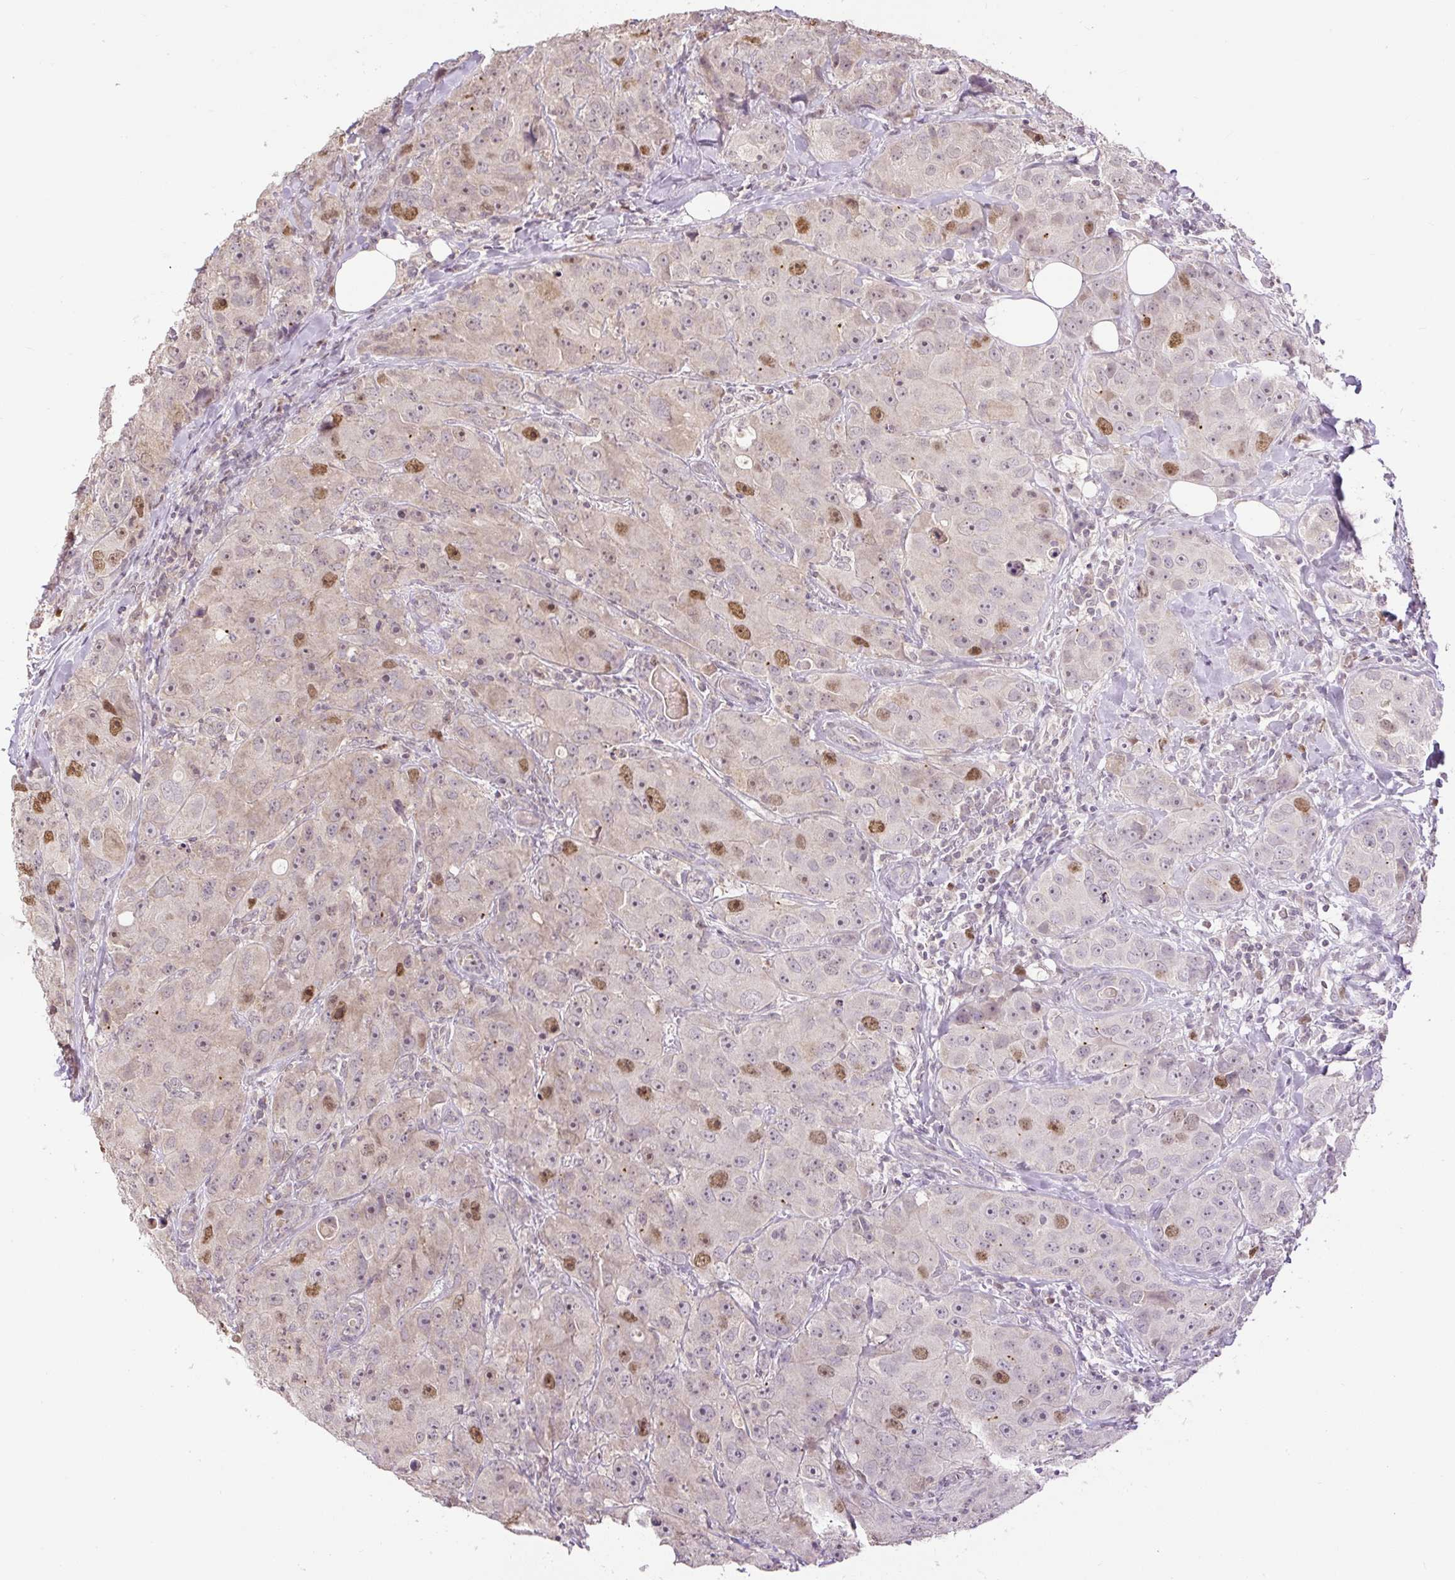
{"staining": {"intensity": "moderate", "quantity": "<25%", "location": "nuclear"}, "tissue": "breast cancer", "cell_type": "Tumor cells", "image_type": "cancer", "snomed": [{"axis": "morphology", "description": "Duct carcinoma"}, {"axis": "topography", "description": "Breast"}], "caption": "IHC photomicrograph of human breast cancer (intraductal carcinoma) stained for a protein (brown), which exhibits low levels of moderate nuclear positivity in about <25% of tumor cells.", "gene": "RACGAP1", "patient": {"sex": "female", "age": 43}}